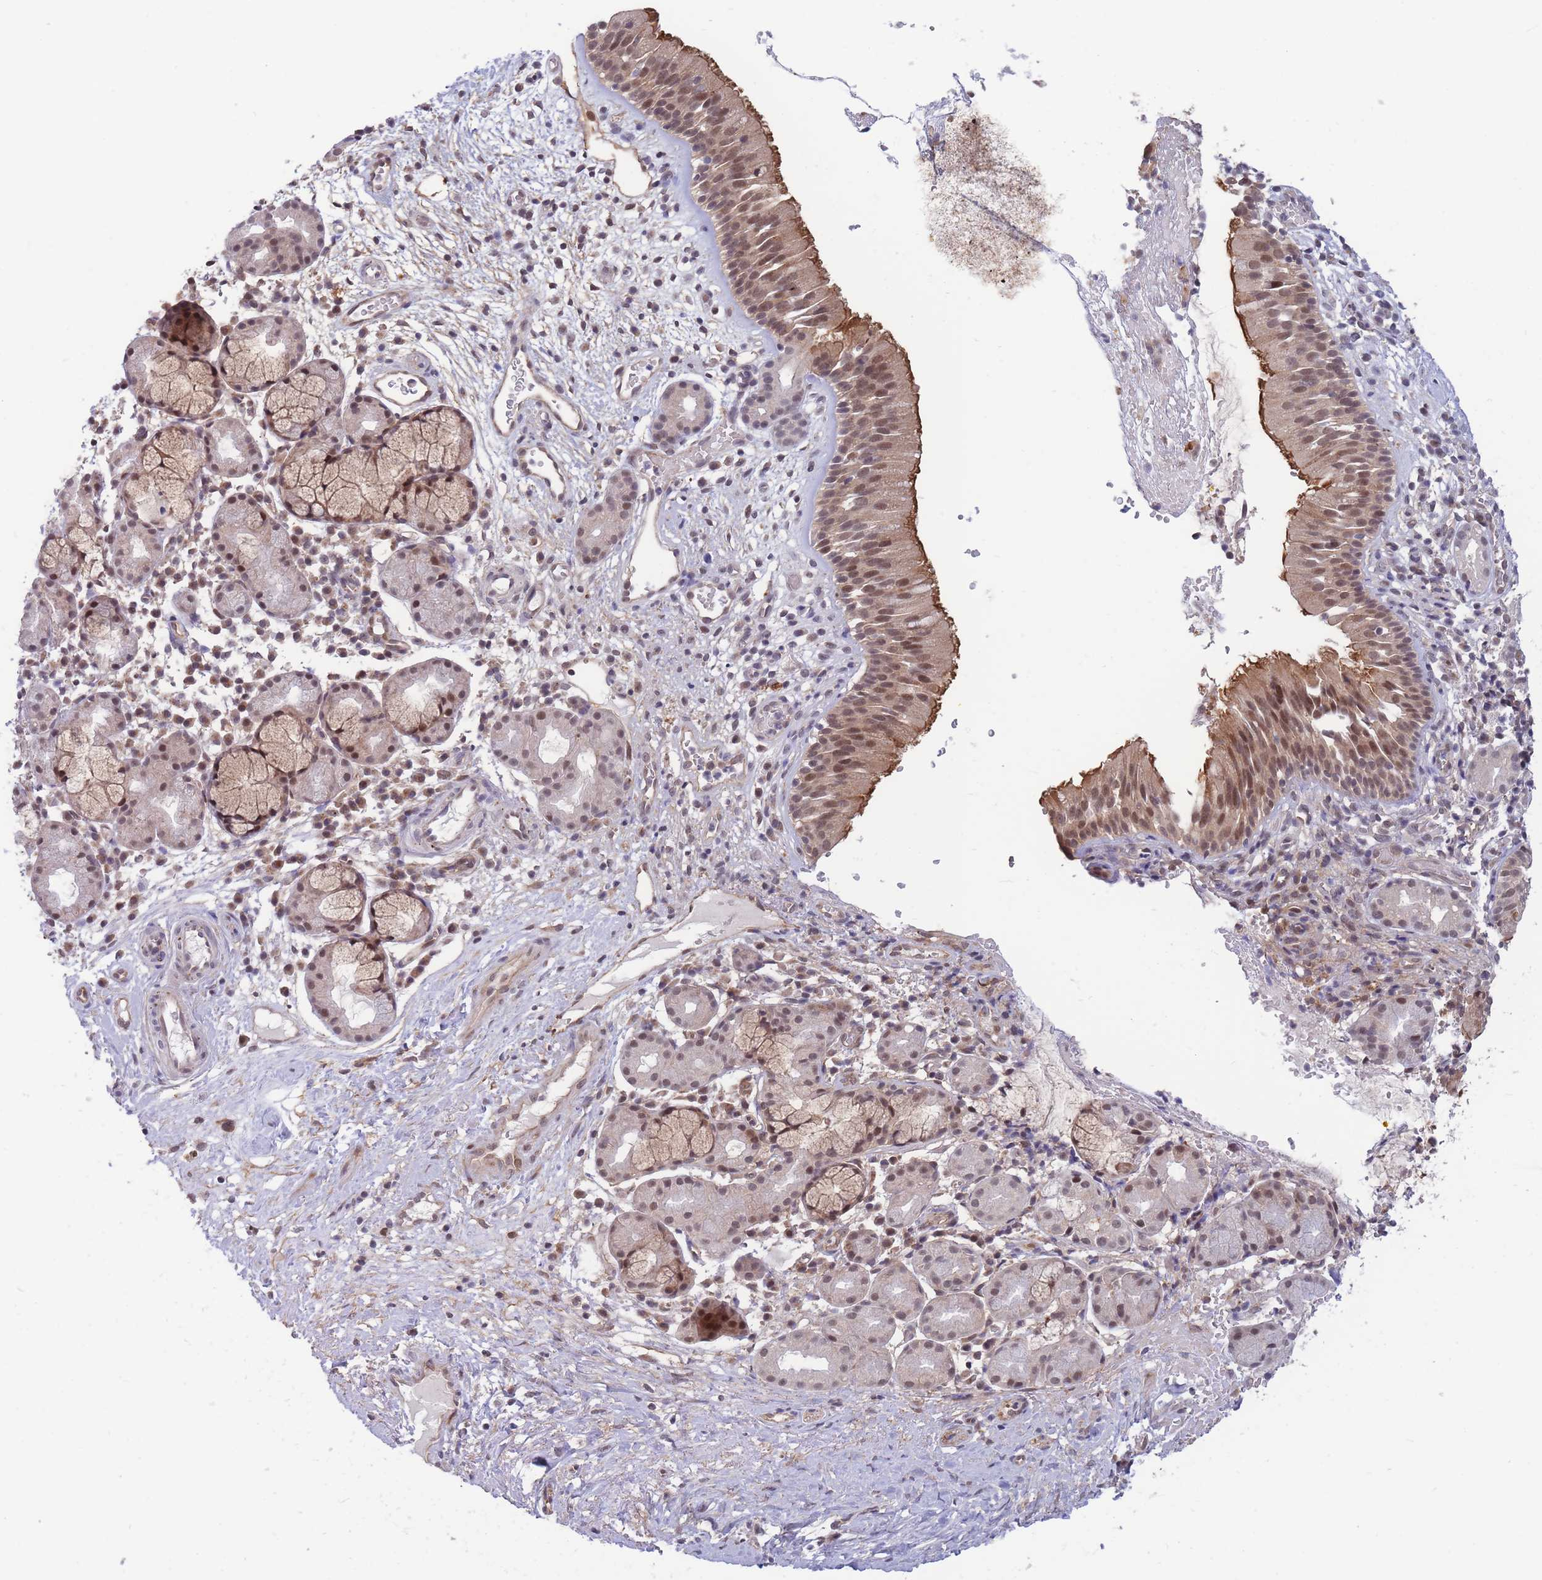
{"staining": {"intensity": "strong", "quantity": ">75%", "location": "cytoplasmic/membranous,nuclear"}, "tissue": "nasopharynx", "cell_type": "Respiratory epithelial cells", "image_type": "normal", "snomed": [{"axis": "morphology", "description": "Normal tissue, NOS"}, {"axis": "topography", "description": "Nasopharynx"}], "caption": "Protein staining of unremarkable nasopharynx reveals strong cytoplasmic/membranous,nuclear expression in approximately >75% of respiratory epithelial cells.", "gene": "BOD1L1", "patient": {"sex": "male", "age": 65}}